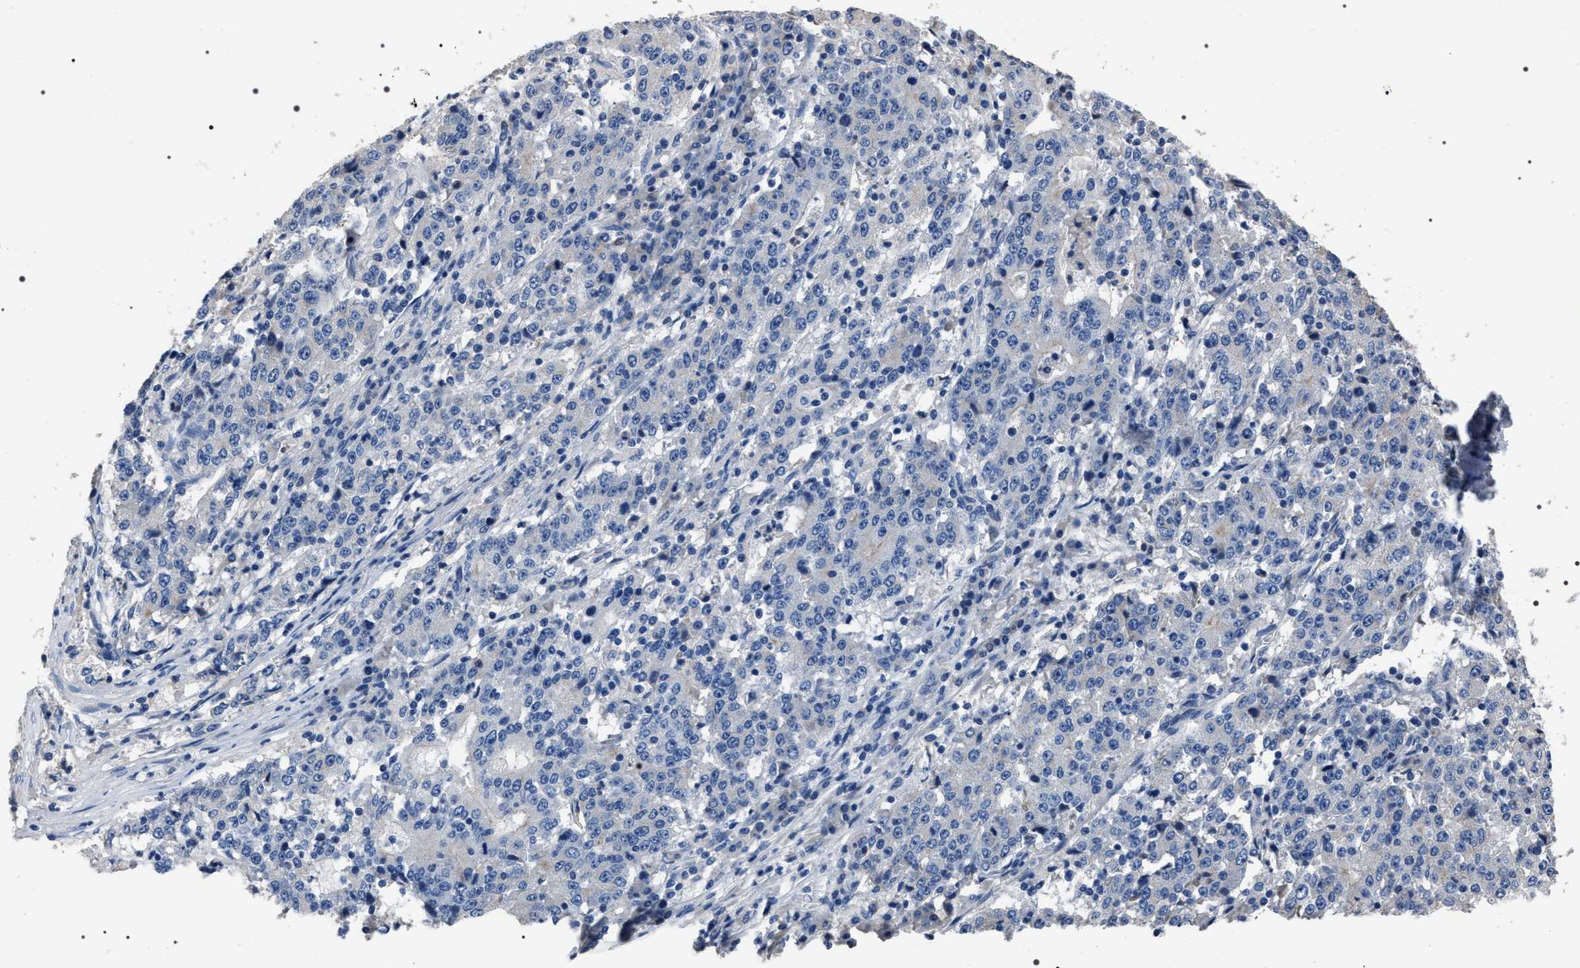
{"staining": {"intensity": "negative", "quantity": "none", "location": "none"}, "tissue": "stomach cancer", "cell_type": "Tumor cells", "image_type": "cancer", "snomed": [{"axis": "morphology", "description": "Adenocarcinoma, NOS"}, {"axis": "topography", "description": "Stomach"}], "caption": "DAB immunohistochemical staining of adenocarcinoma (stomach) demonstrates no significant positivity in tumor cells.", "gene": "TRIM54", "patient": {"sex": "male", "age": 59}}